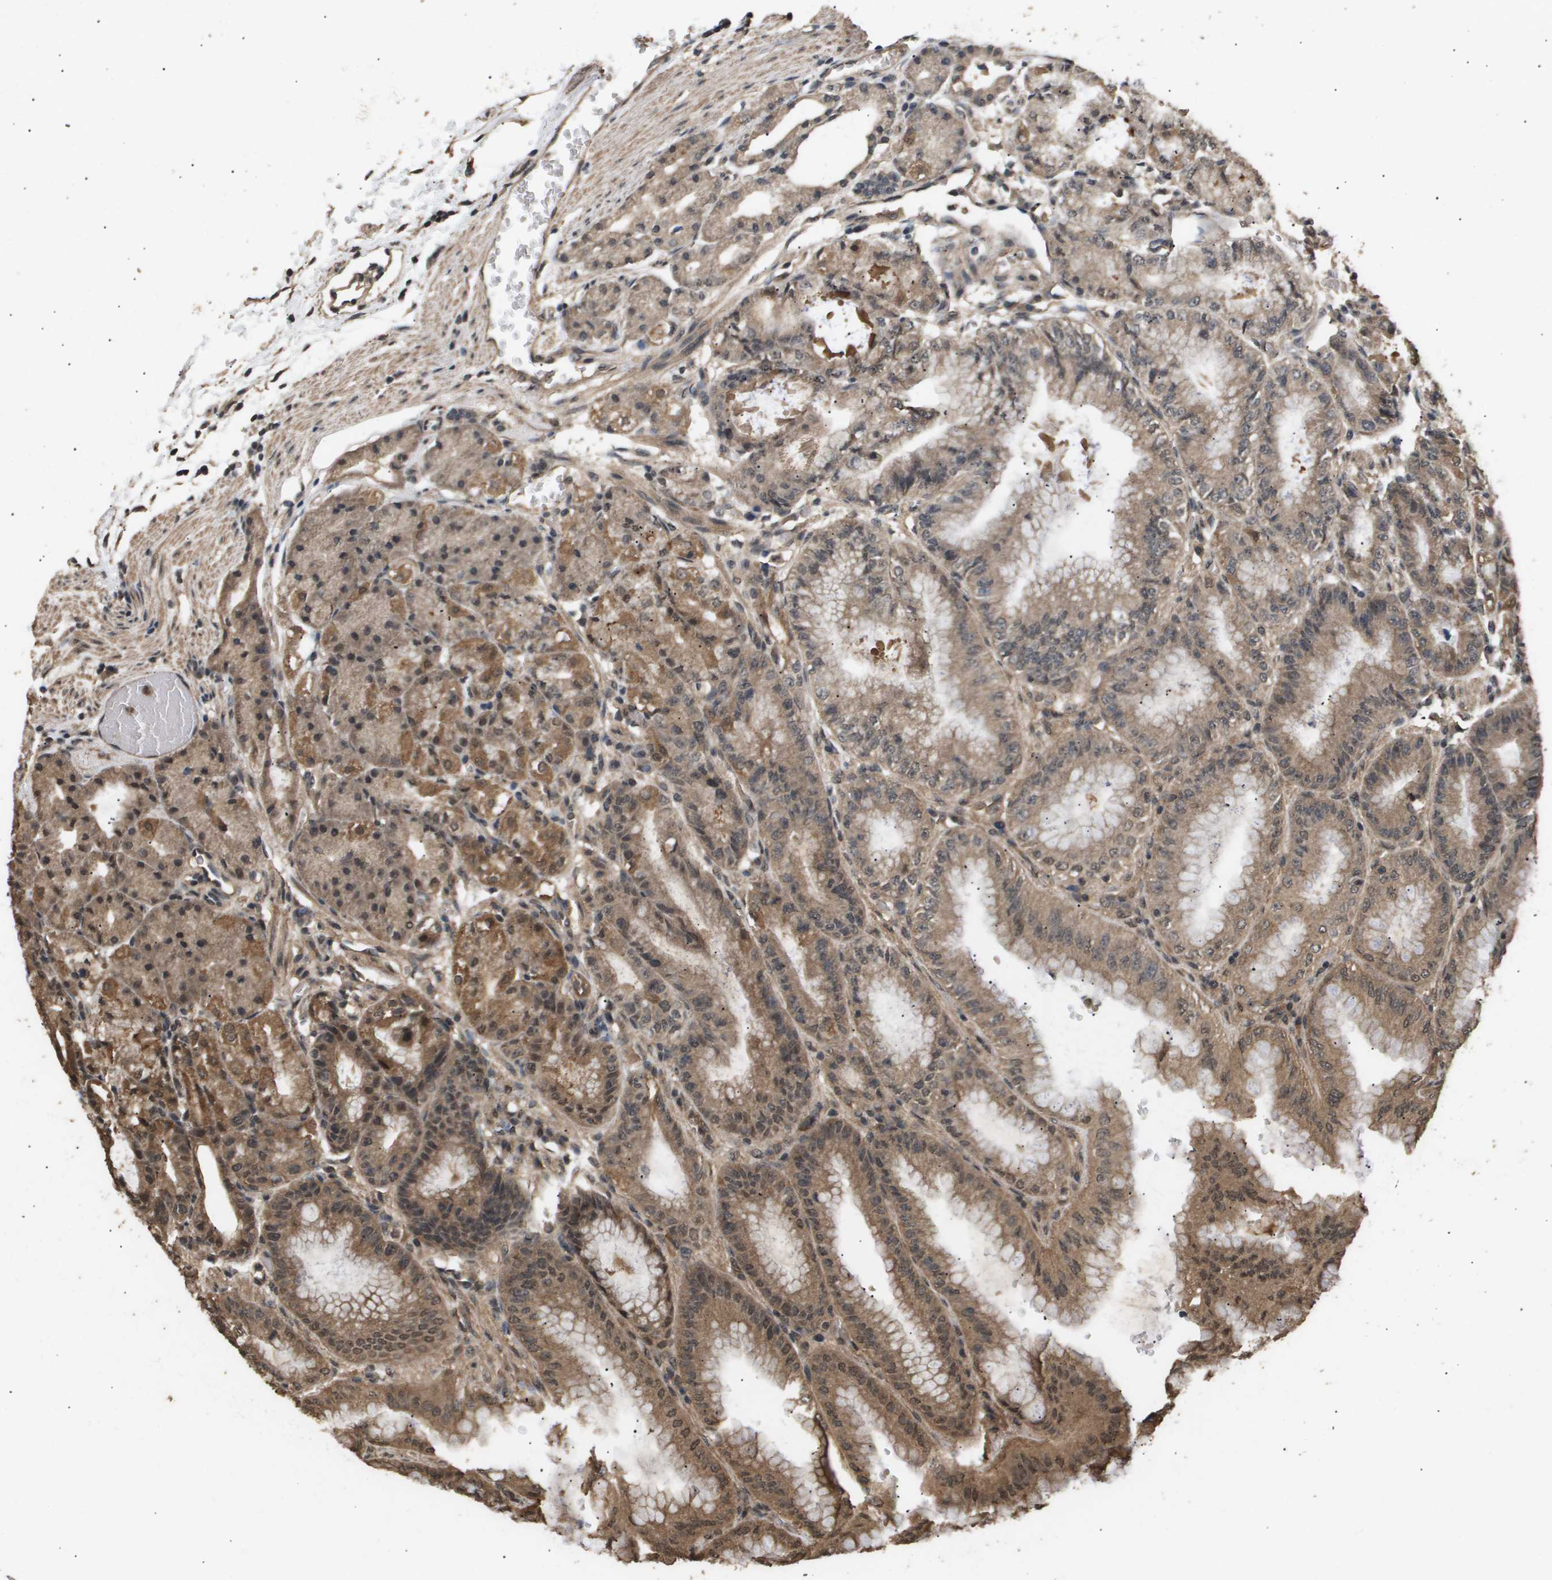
{"staining": {"intensity": "moderate", "quantity": ">75%", "location": "cytoplasmic/membranous,nuclear"}, "tissue": "stomach", "cell_type": "Glandular cells", "image_type": "normal", "snomed": [{"axis": "morphology", "description": "Normal tissue, NOS"}, {"axis": "topography", "description": "Stomach, lower"}], "caption": "Glandular cells demonstrate medium levels of moderate cytoplasmic/membranous,nuclear positivity in approximately >75% of cells in unremarkable human stomach.", "gene": "ING1", "patient": {"sex": "male", "age": 71}}